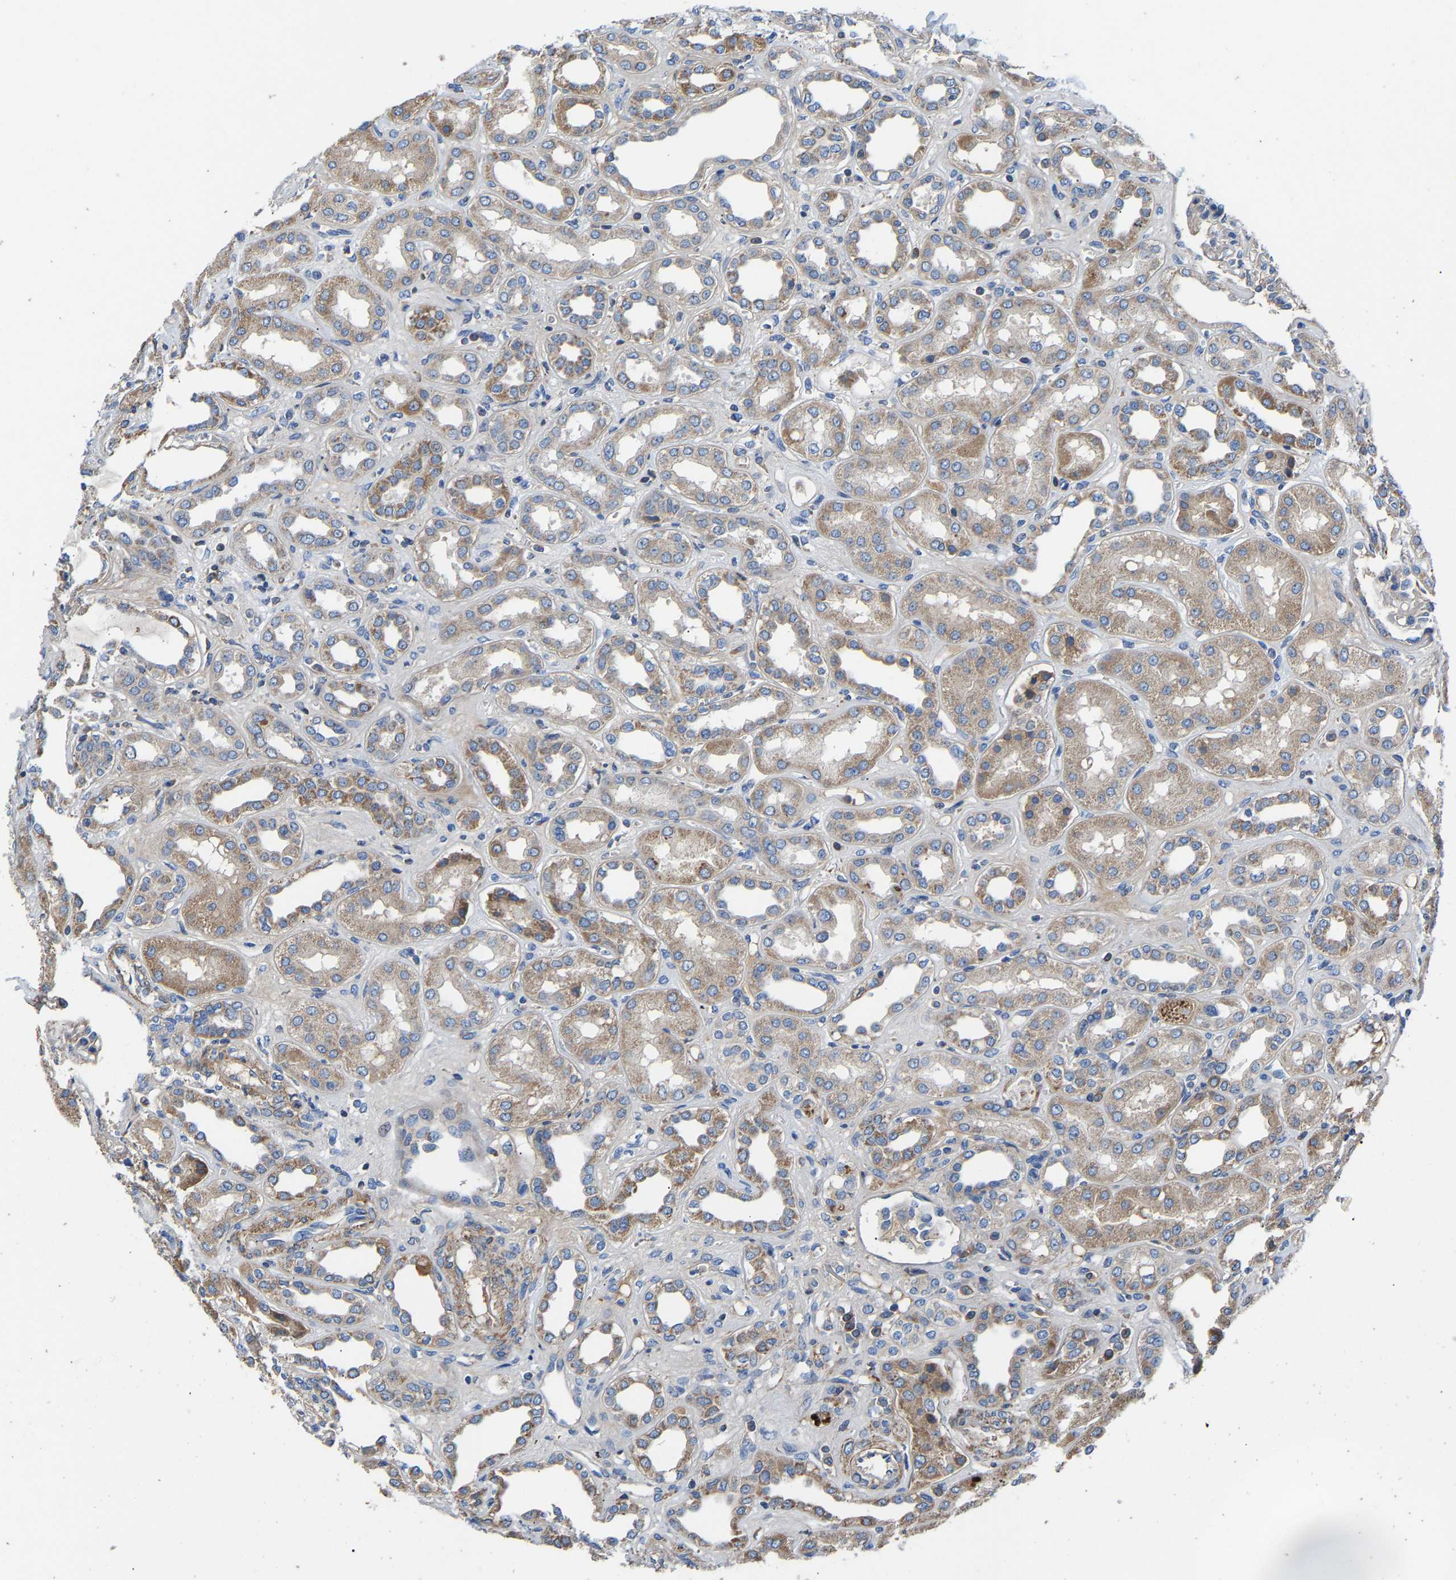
{"staining": {"intensity": "negative", "quantity": "none", "location": "none"}, "tissue": "kidney", "cell_type": "Cells in glomeruli", "image_type": "normal", "snomed": [{"axis": "morphology", "description": "Normal tissue, NOS"}, {"axis": "topography", "description": "Kidney"}], "caption": "This is a image of immunohistochemistry staining of unremarkable kidney, which shows no staining in cells in glomeruli. (DAB IHC visualized using brightfield microscopy, high magnification).", "gene": "CCDC171", "patient": {"sex": "male", "age": 59}}